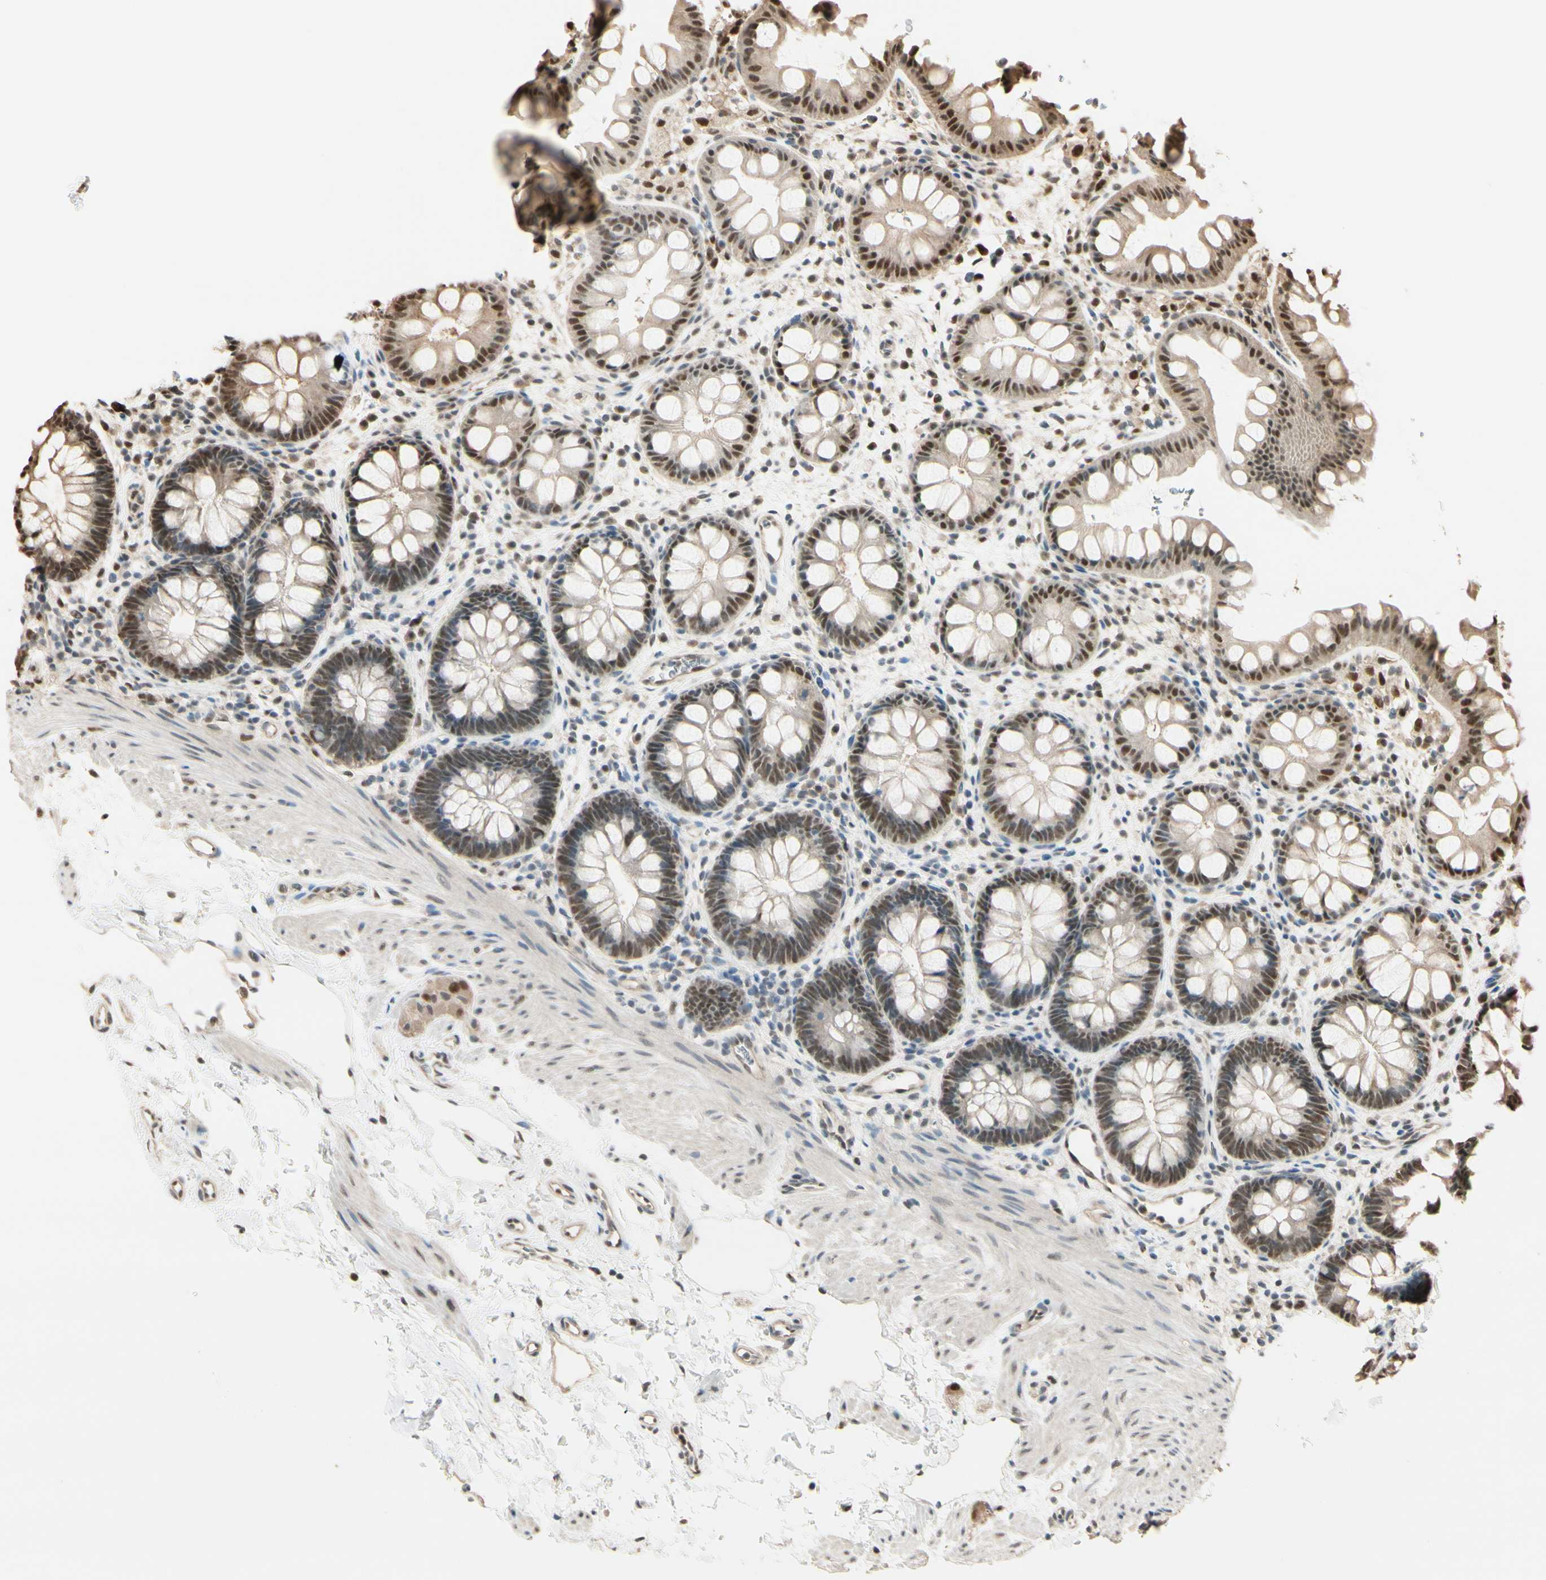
{"staining": {"intensity": "strong", "quantity": ">75%", "location": "cytoplasmic/membranous,nuclear"}, "tissue": "rectum", "cell_type": "Glandular cells", "image_type": "normal", "snomed": [{"axis": "morphology", "description": "Normal tissue, NOS"}, {"axis": "topography", "description": "Rectum"}], "caption": "A micrograph of human rectum stained for a protein shows strong cytoplasmic/membranous,nuclear brown staining in glandular cells.", "gene": "HSF1", "patient": {"sex": "female", "age": 24}}